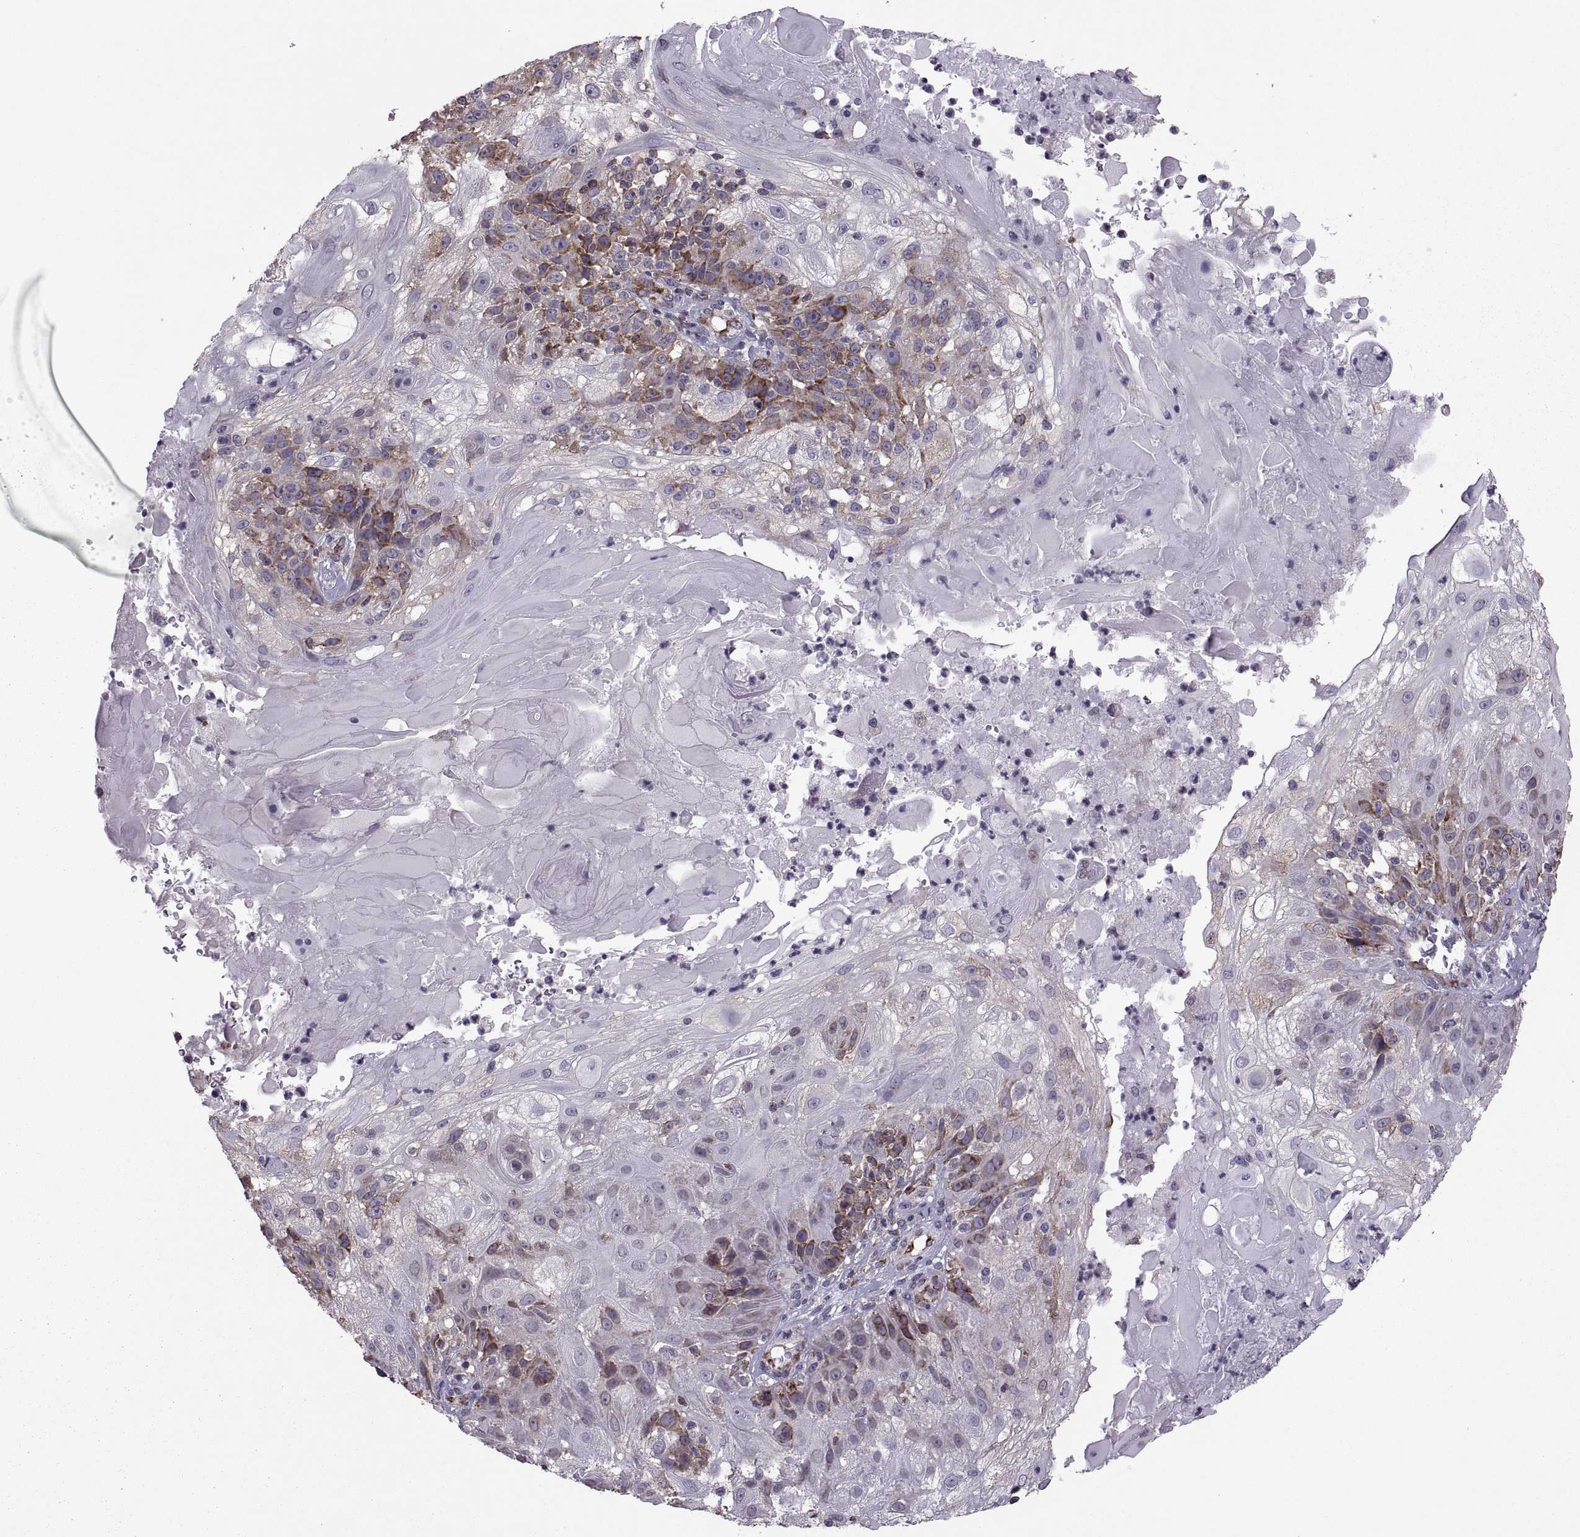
{"staining": {"intensity": "strong", "quantity": "25%-75%", "location": "cytoplasmic/membranous"}, "tissue": "skin cancer", "cell_type": "Tumor cells", "image_type": "cancer", "snomed": [{"axis": "morphology", "description": "Normal tissue, NOS"}, {"axis": "morphology", "description": "Squamous cell carcinoma, NOS"}, {"axis": "topography", "description": "Skin"}], "caption": "This is a micrograph of immunohistochemistry staining of skin cancer (squamous cell carcinoma), which shows strong positivity in the cytoplasmic/membranous of tumor cells.", "gene": "PABPC1", "patient": {"sex": "female", "age": 83}}